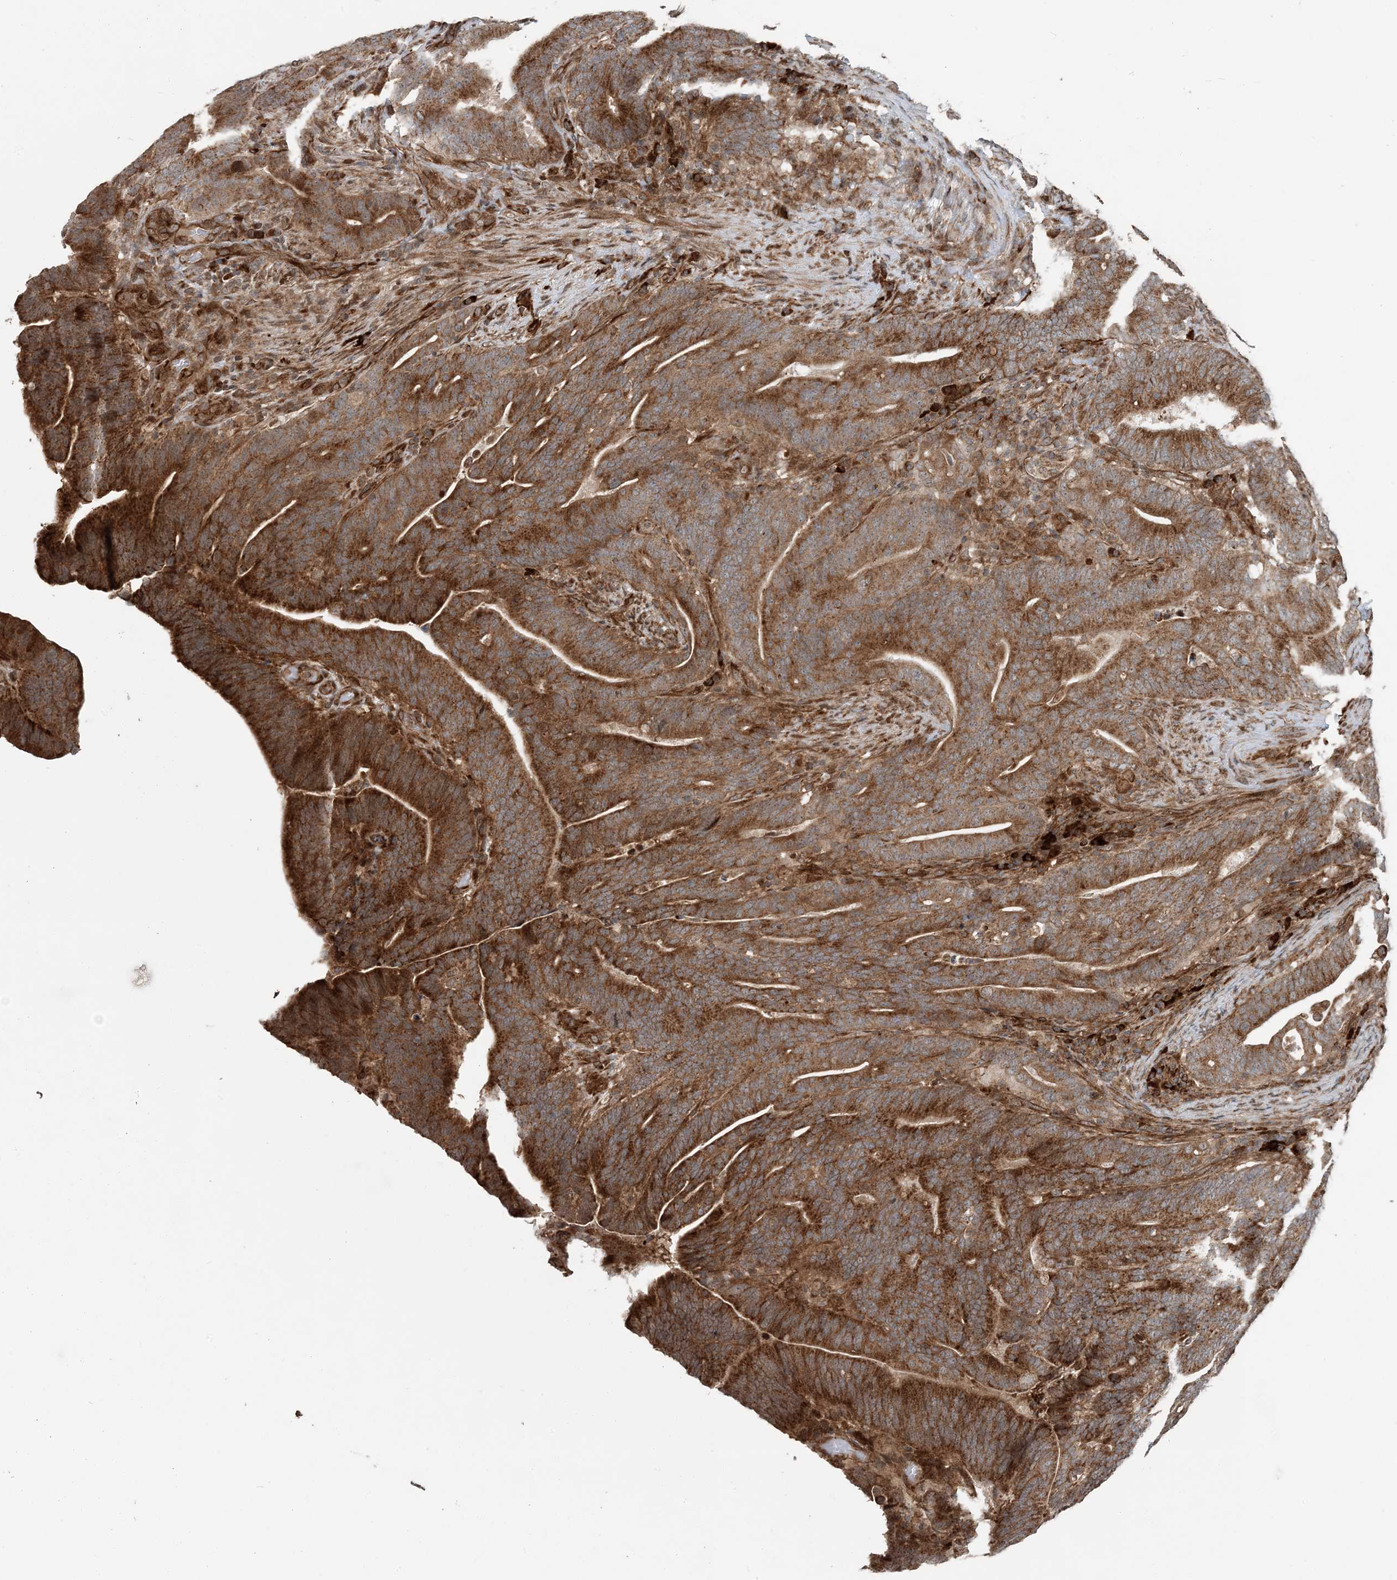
{"staining": {"intensity": "strong", "quantity": ">75%", "location": "cytoplasmic/membranous"}, "tissue": "colorectal cancer", "cell_type": "Tumor cells", "image_type": "cancer", "snomed": [{"axis": "morphology", "description": "Normal tissue, NOS"}, {"axis": "morphology", "description": "Adenocarcinoma, NOS"}, {"axis": "topography", "description": "Colon"}], "caption": "There is high levels of strong cytoplasmic/membranous staining in tumor cells of colorectal cancer (adenocarcinoma), as demonstrated by immunohistochemical staining (brown color).", "gene": "EDEM2", "patient": {"sex": "female", "age": 66}}